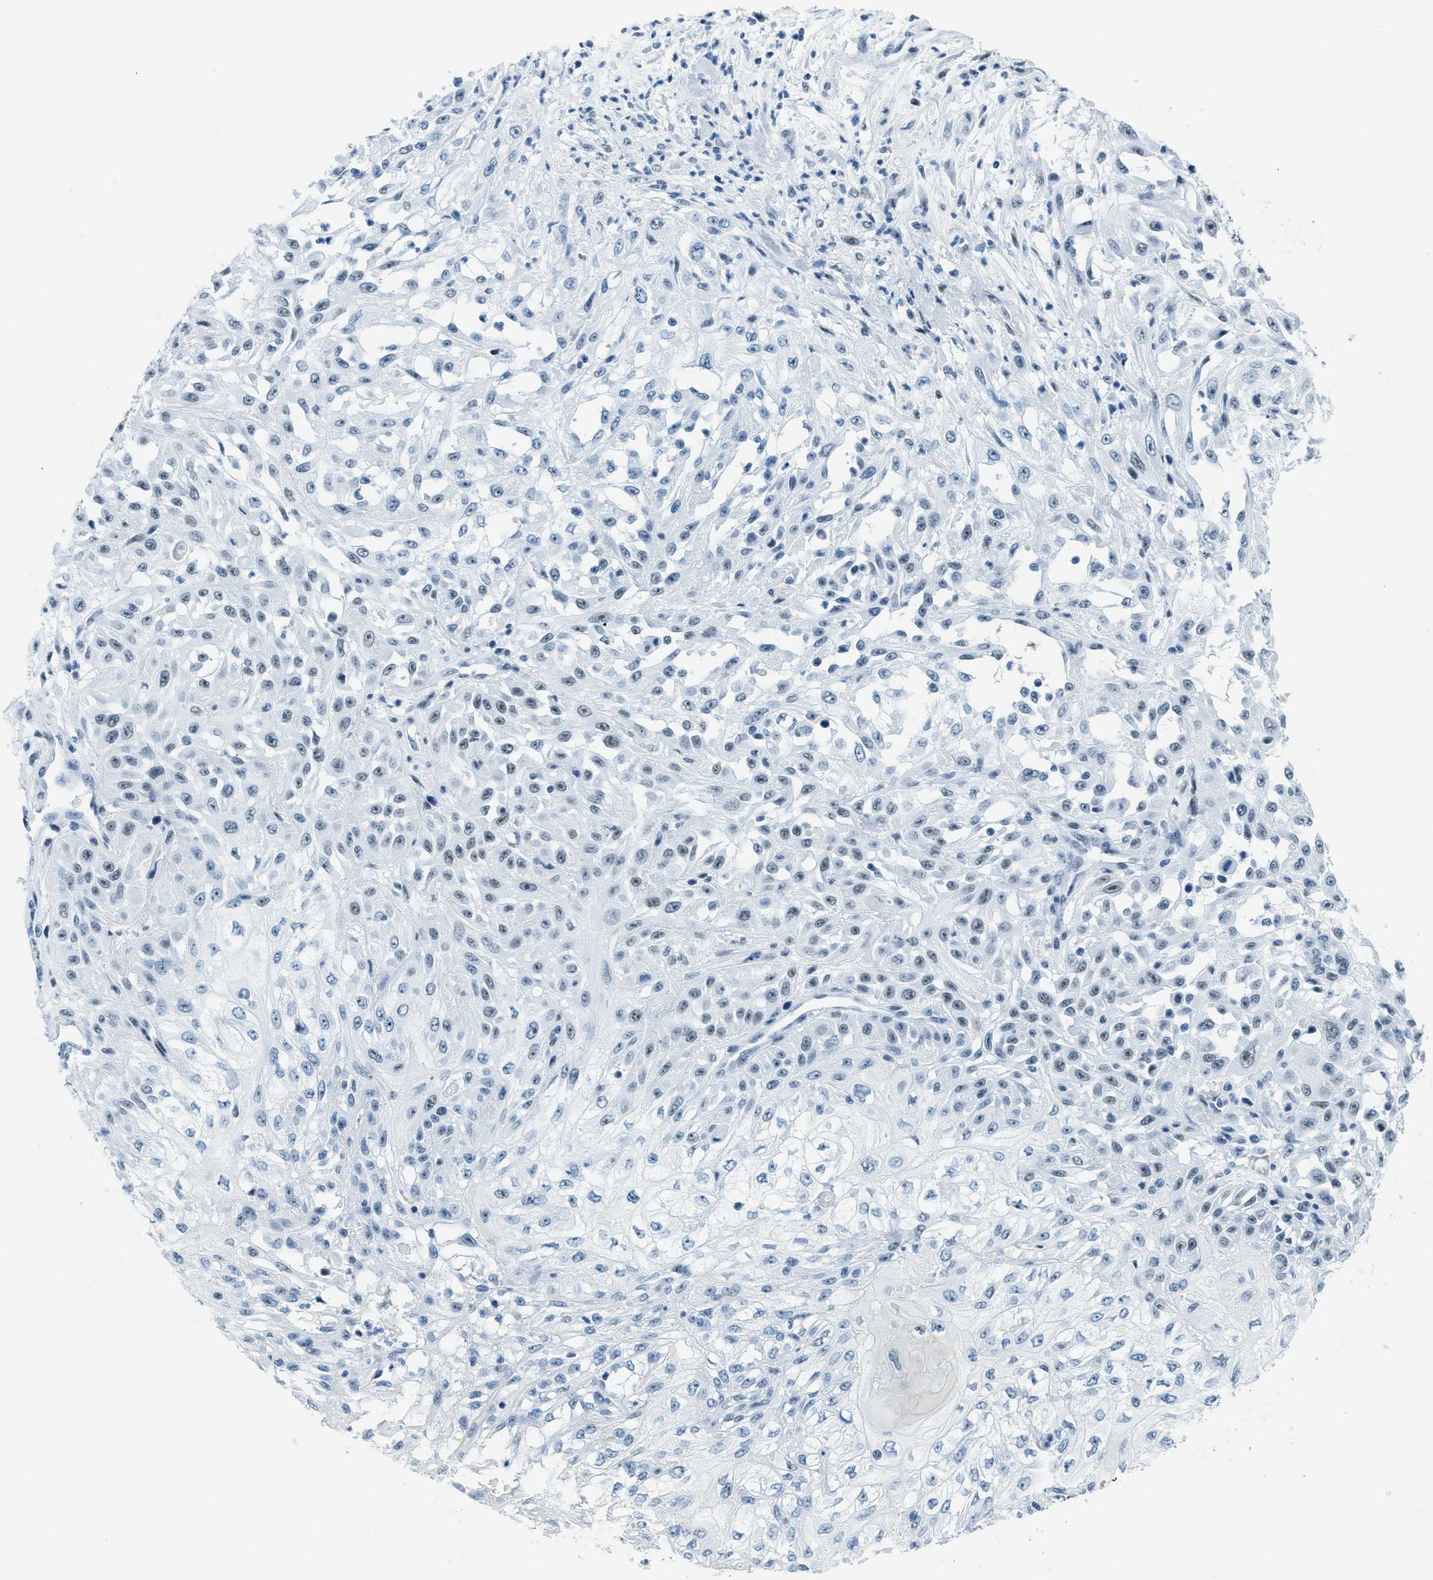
{"staining": {"intensity": "weak", "quantity": "25%-75%", "location": "nuclear"}, "tissue": "skin cancer", "cell_type": "Tumor cells", "image_type": "cancer", "snomed": [{"axis": "morphology", "description": "Squamous cell carcinoma, NOS"}, {"axis": "morphology", "description": "Squamous cell carcinoma, metastatic, NOS"}, {"axis": "topography", "description": "Skin"}, {"axis": "topography", "description": "Lymph node"}], "caption": "Weak nuclear protein staining is appreciated in about 25%-75% of tumor cells in skin cancer (squamous cell carcinoma). The protein of interest is shown in brown color, while the nuclei are stained blue.", "gene": "PLA2G2A", "patient": {"sex": "male", "age": 75}}